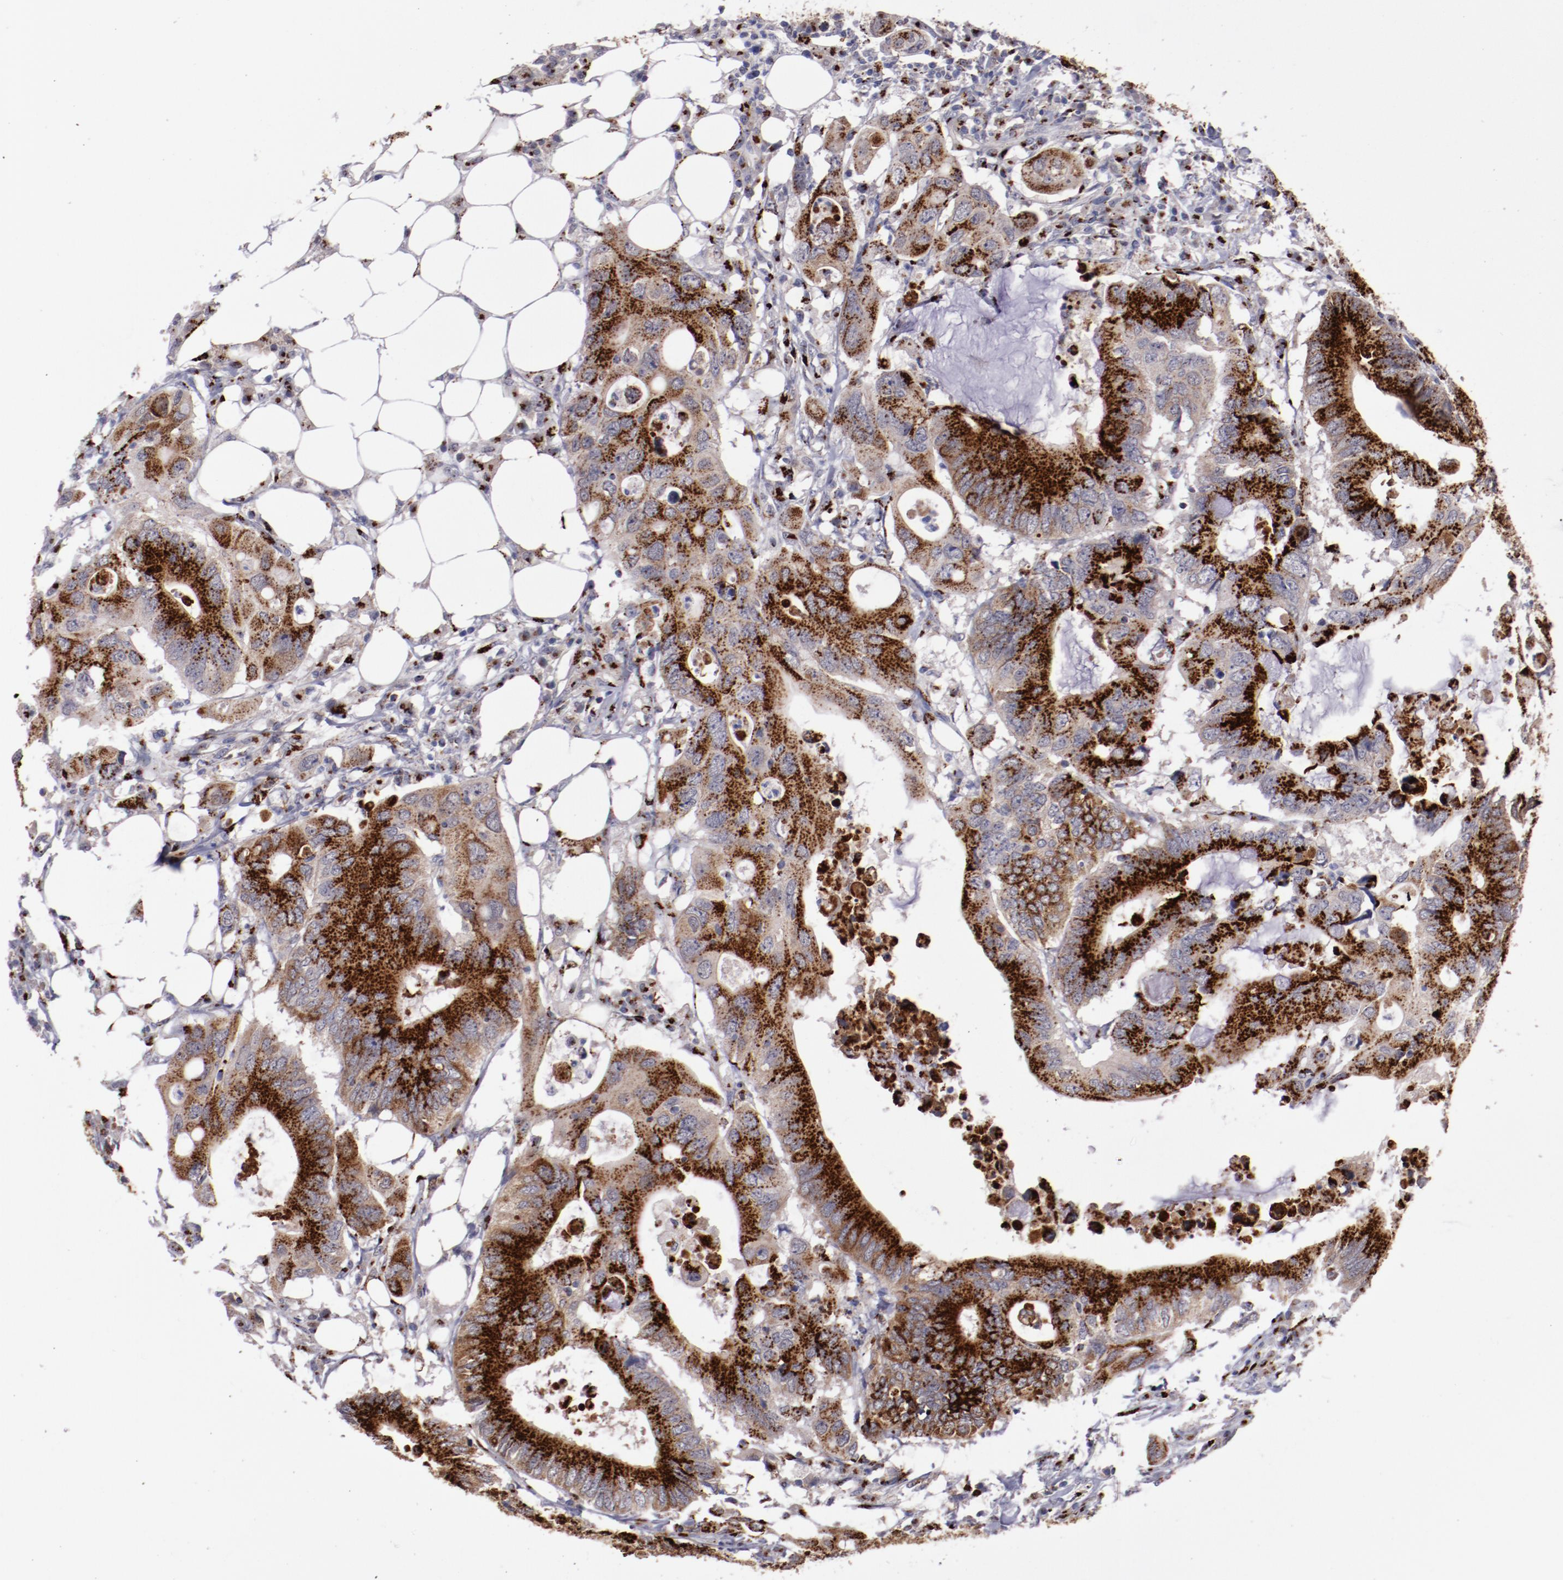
{"staining": {"intensity": "strong", "quantity": ">75%", "location": "cytoplasmic/membranous"}, "tissue": "colorectal cancer", "cell_type": "Tumor cells", "image_type": "cancer", "snomed": [{"axis": "morphology", "description": "Adenocarcinoma, NOS"}, {"axis": "topography", "description": "Colon"}], "caption": "Brown immunohistochemical staining in human adenocarcinoma (colorectal) demonstrates strong cytoplasmic/membranous expression in approximately >75% of tumor cells.", "gene": "GOLIM4", "patient": {"sex": "male", "age": 71}}